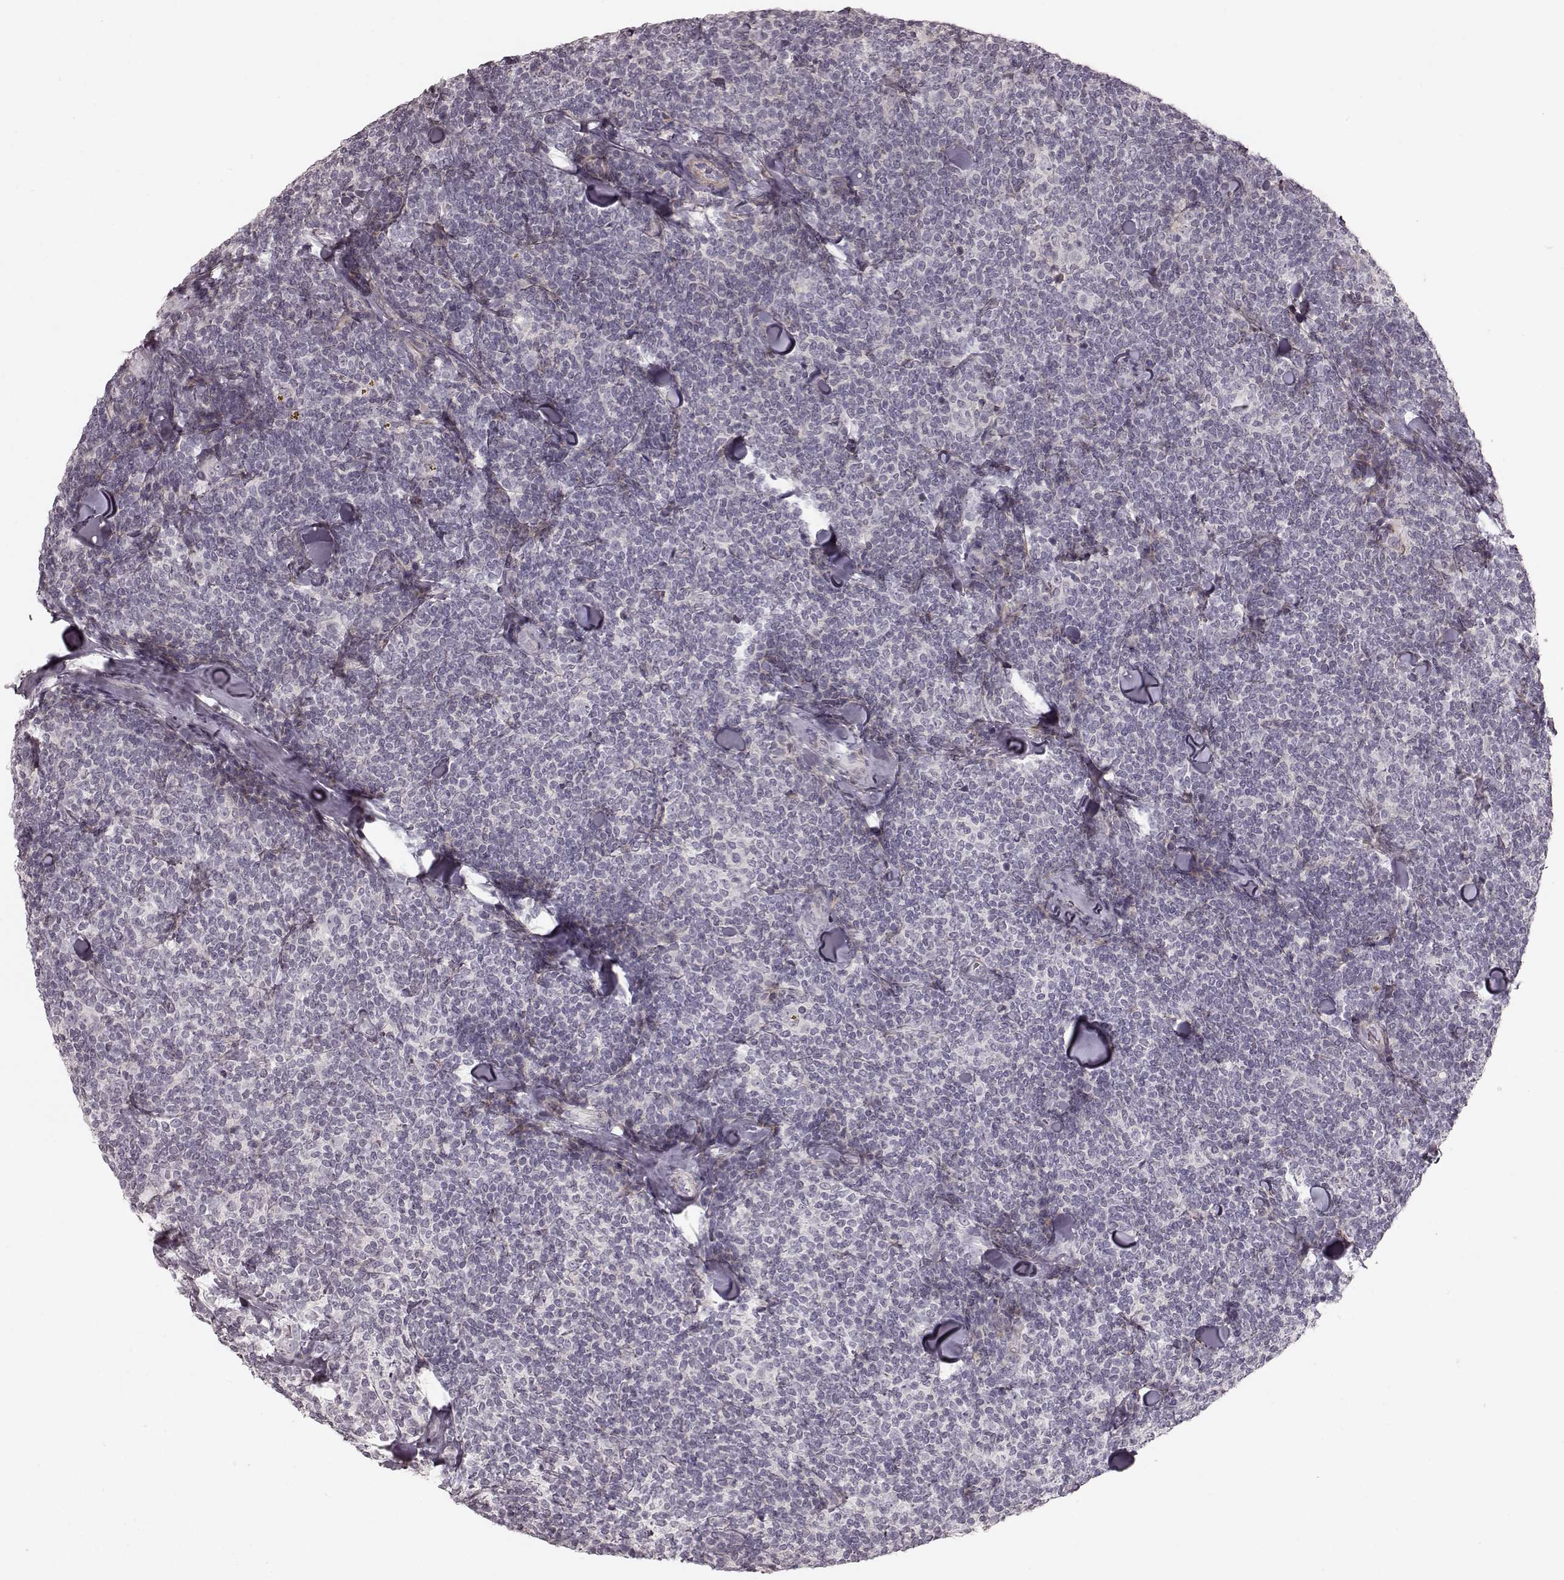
{"staining": {"intensity": "negative", "quantity": "none", "location": "none"}, "tissue": "lymphoma", "cell_type": "Tumor cells", "image_type": "cancer", "snomed": [{"axis": "morphology", "description": "Malignant lymphoma, non-Hodgkin's type, Low grade"}, {"axis": "topography", "description": "Lymph node"}], "caption": "This is a image of immunohistochemistry staining of lymphoma, which shows no staining in tumor cells.", "gene": "PRLHR", "patient": {"sex": "female", "age": 56}}